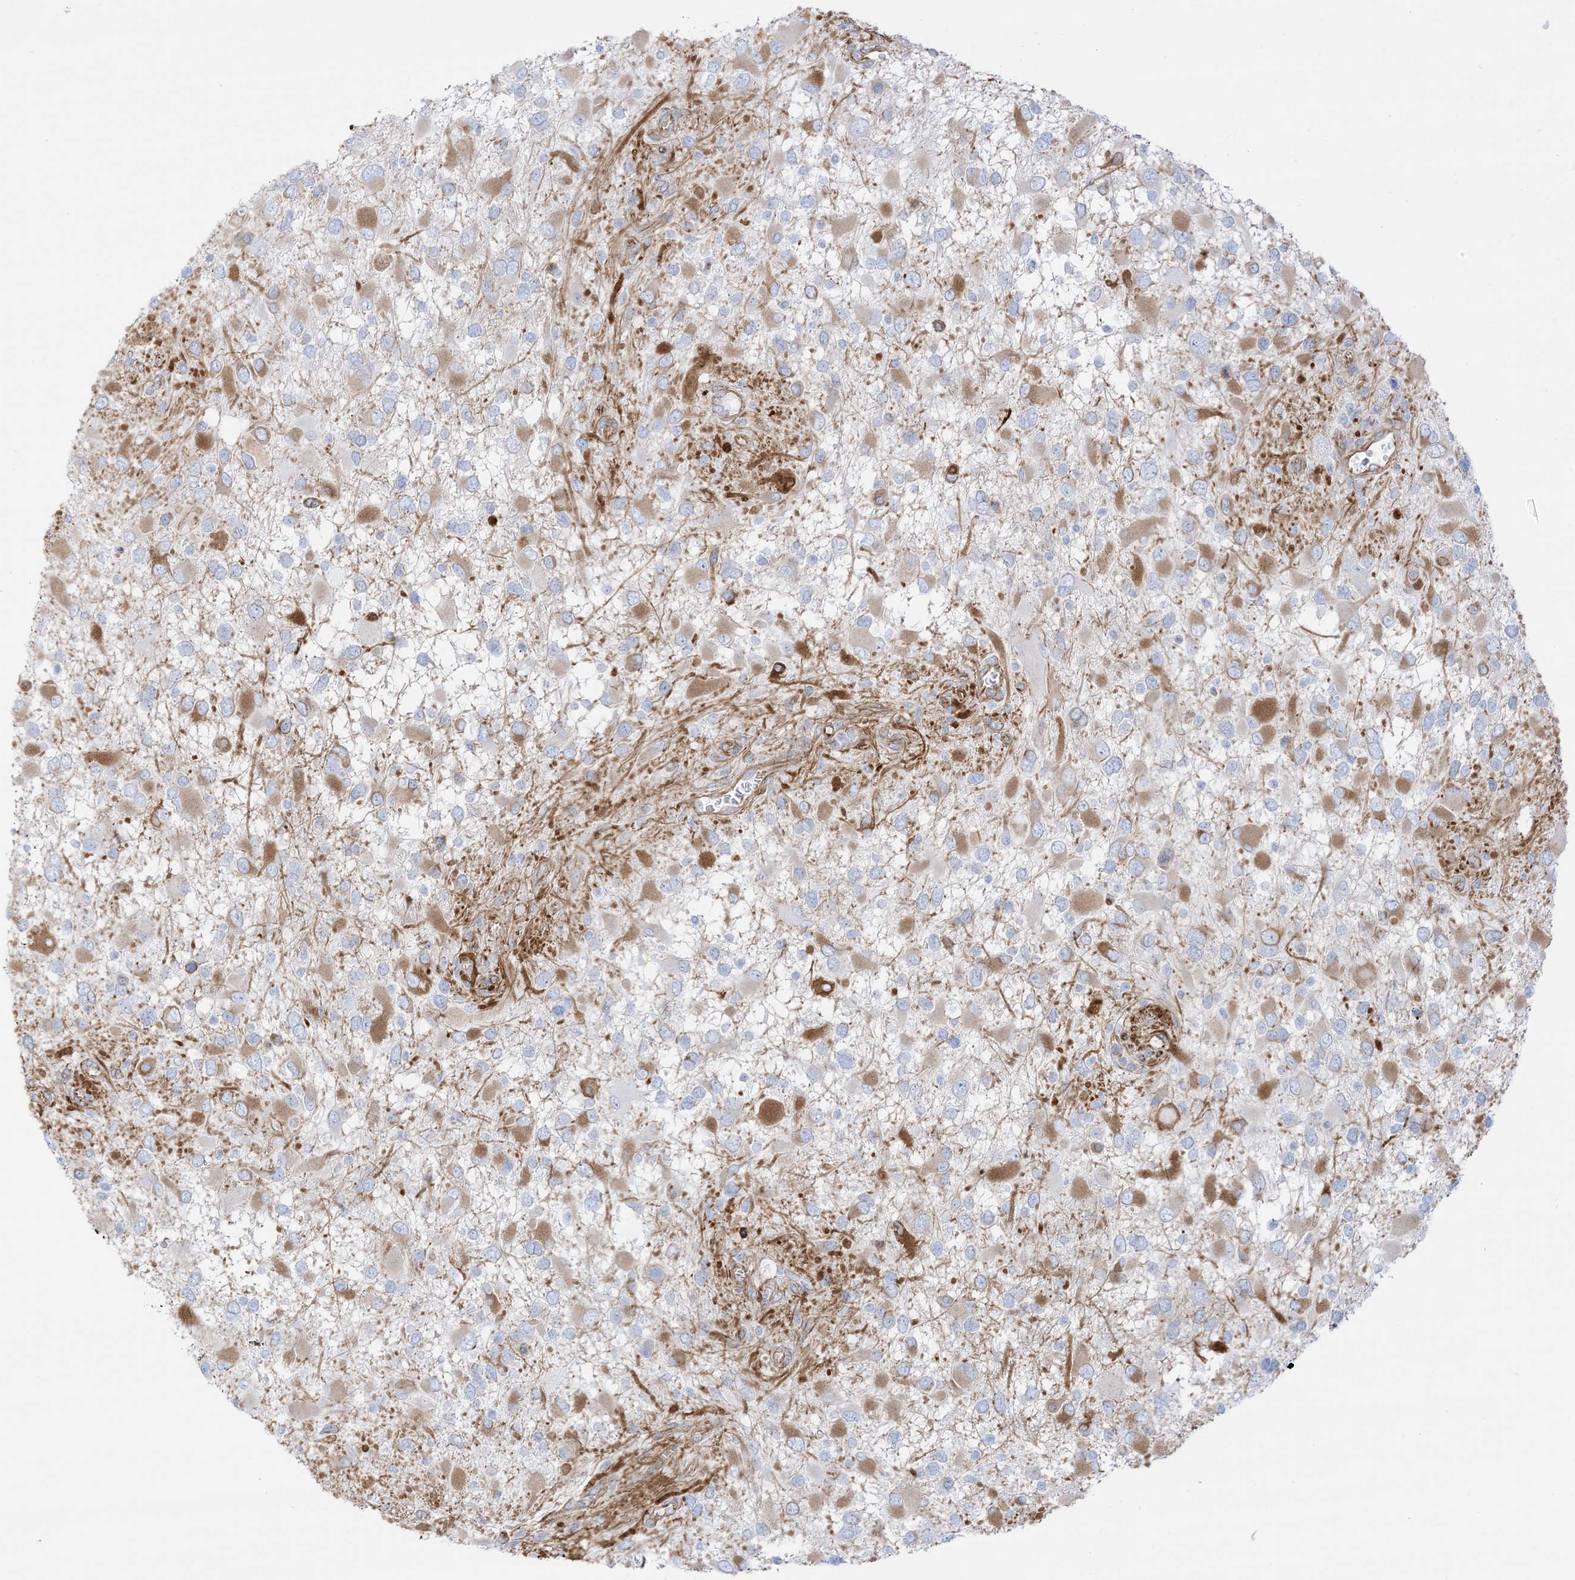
{"staining": {"intensity": "moderate", "quantity": "<25%", "location": "cytoplasmic/membranous"}, "tissue": "glioma", "cell_type": "Tumor cells", "image_type": "cancer", "snomed": [{"axis": "morphology", "description": "Glioma, malignant, High grade"}, {"axis": "topography", "description": "Brain"}], "caption": "The image demonstrates staining of glioma, revealing moderate cytoplasmic/membranous protein positivity (brown color) within tumor cells.", "gene": "PID1", "patient": {"sex": "male", "age": 53}}